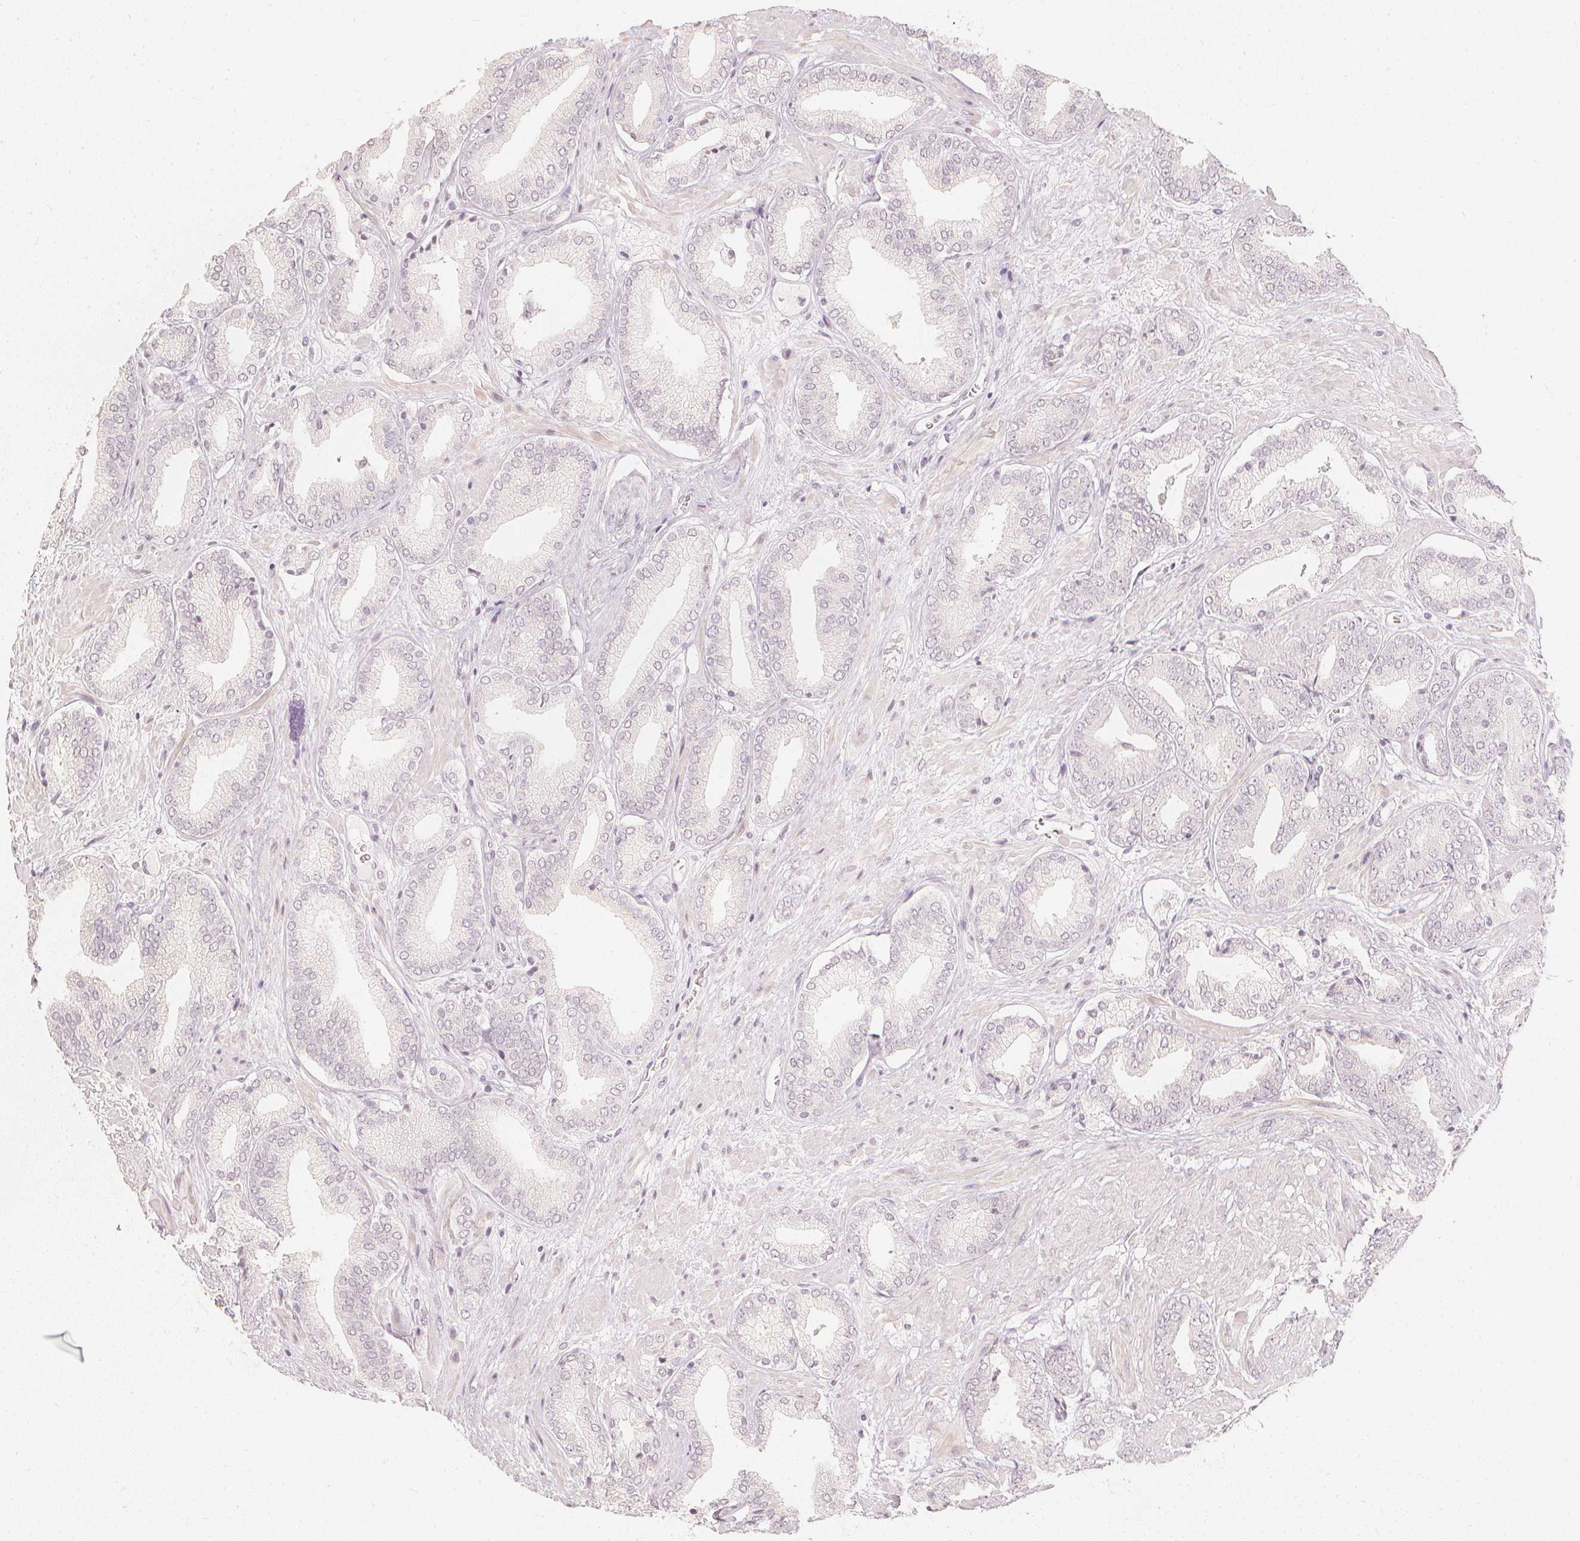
{"staining": {"intensity": "negative", "quantity": "none", "location": "none"}, "tissue": "prostate cancer", "cell_type": "Tumor cells", "image_type": "cancer", "snomed": [{"axis": "morphology", "description": "Adenocarcinoma, High grade"}, {"axis": "topography", "description": "Prostate"}], "caption": "Immunohistochemistry (IHC) micrograph of neoplastic tissue: human prostate cancer stained with DAB demonstrates no significant protein positivity in tumor cells. (Stains: DAB immunohistochemistry (IHC) with hematoxylin counter stain, Microscopy: brightfield microscopy at high magnification).", "gene": "CALB1", "patient": {"sex": "male", "age": 56}}